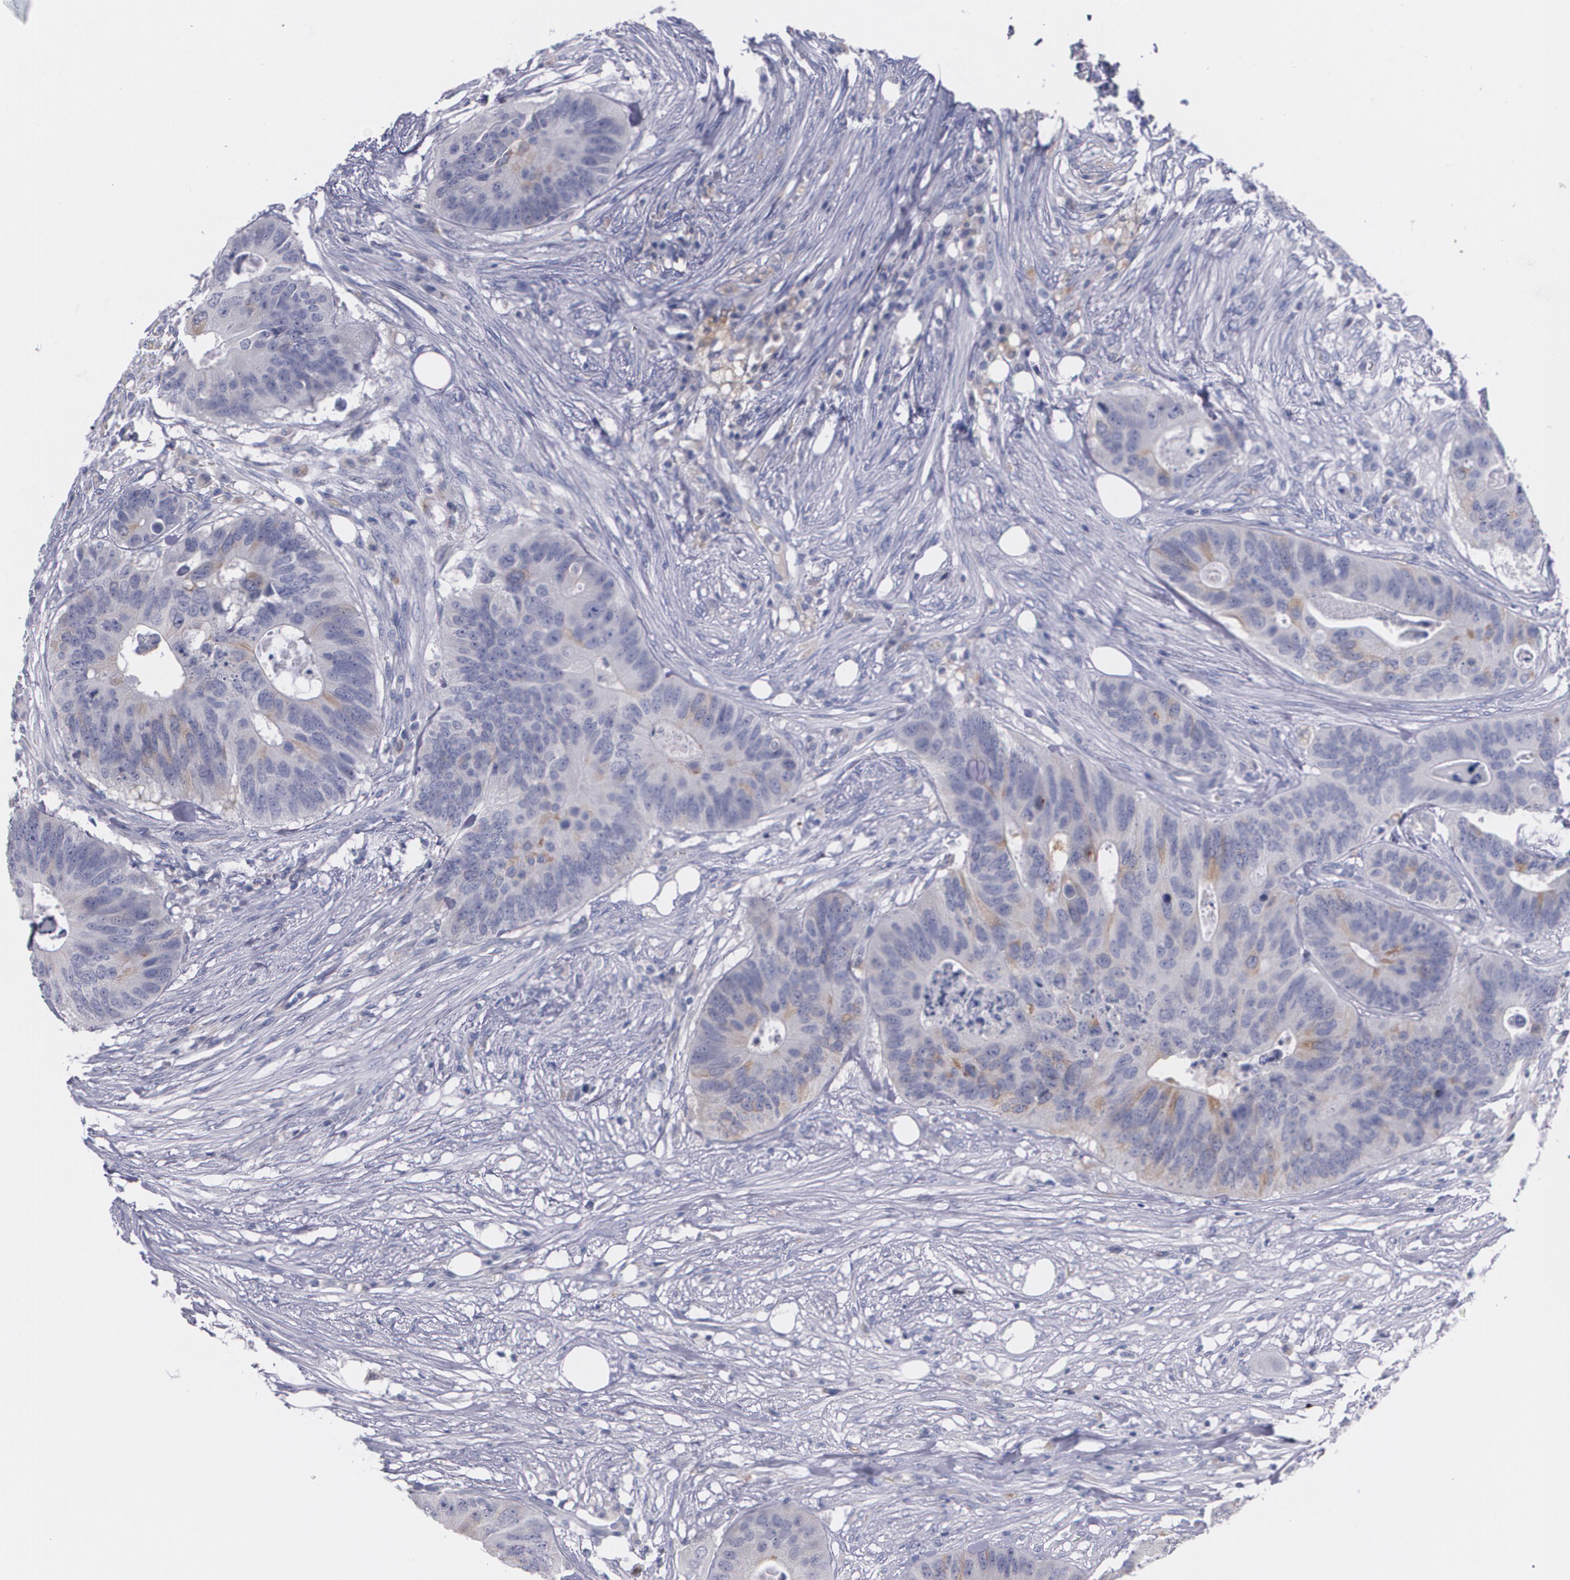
{"staining": {"intensity": "moderate", "quantity": "<25%", "location": "cytoplasmic/membranous"}, "tissue": "colorectal cancer", "cell_type": "Tumor cells", "image_type": "cancer", "snomed": [{"axis": "morphology", "description": "Adenocarcinoma, NOS"}, {"axis": "topography", "description": "Colon"}], "caption": "Human colorectal cancer (adenocarcinoma) stained with a protein marker demonstrates moderate staining in tumor cells.", "gene": "HMMR", "patient": {"sex": "male", "age": 71}}